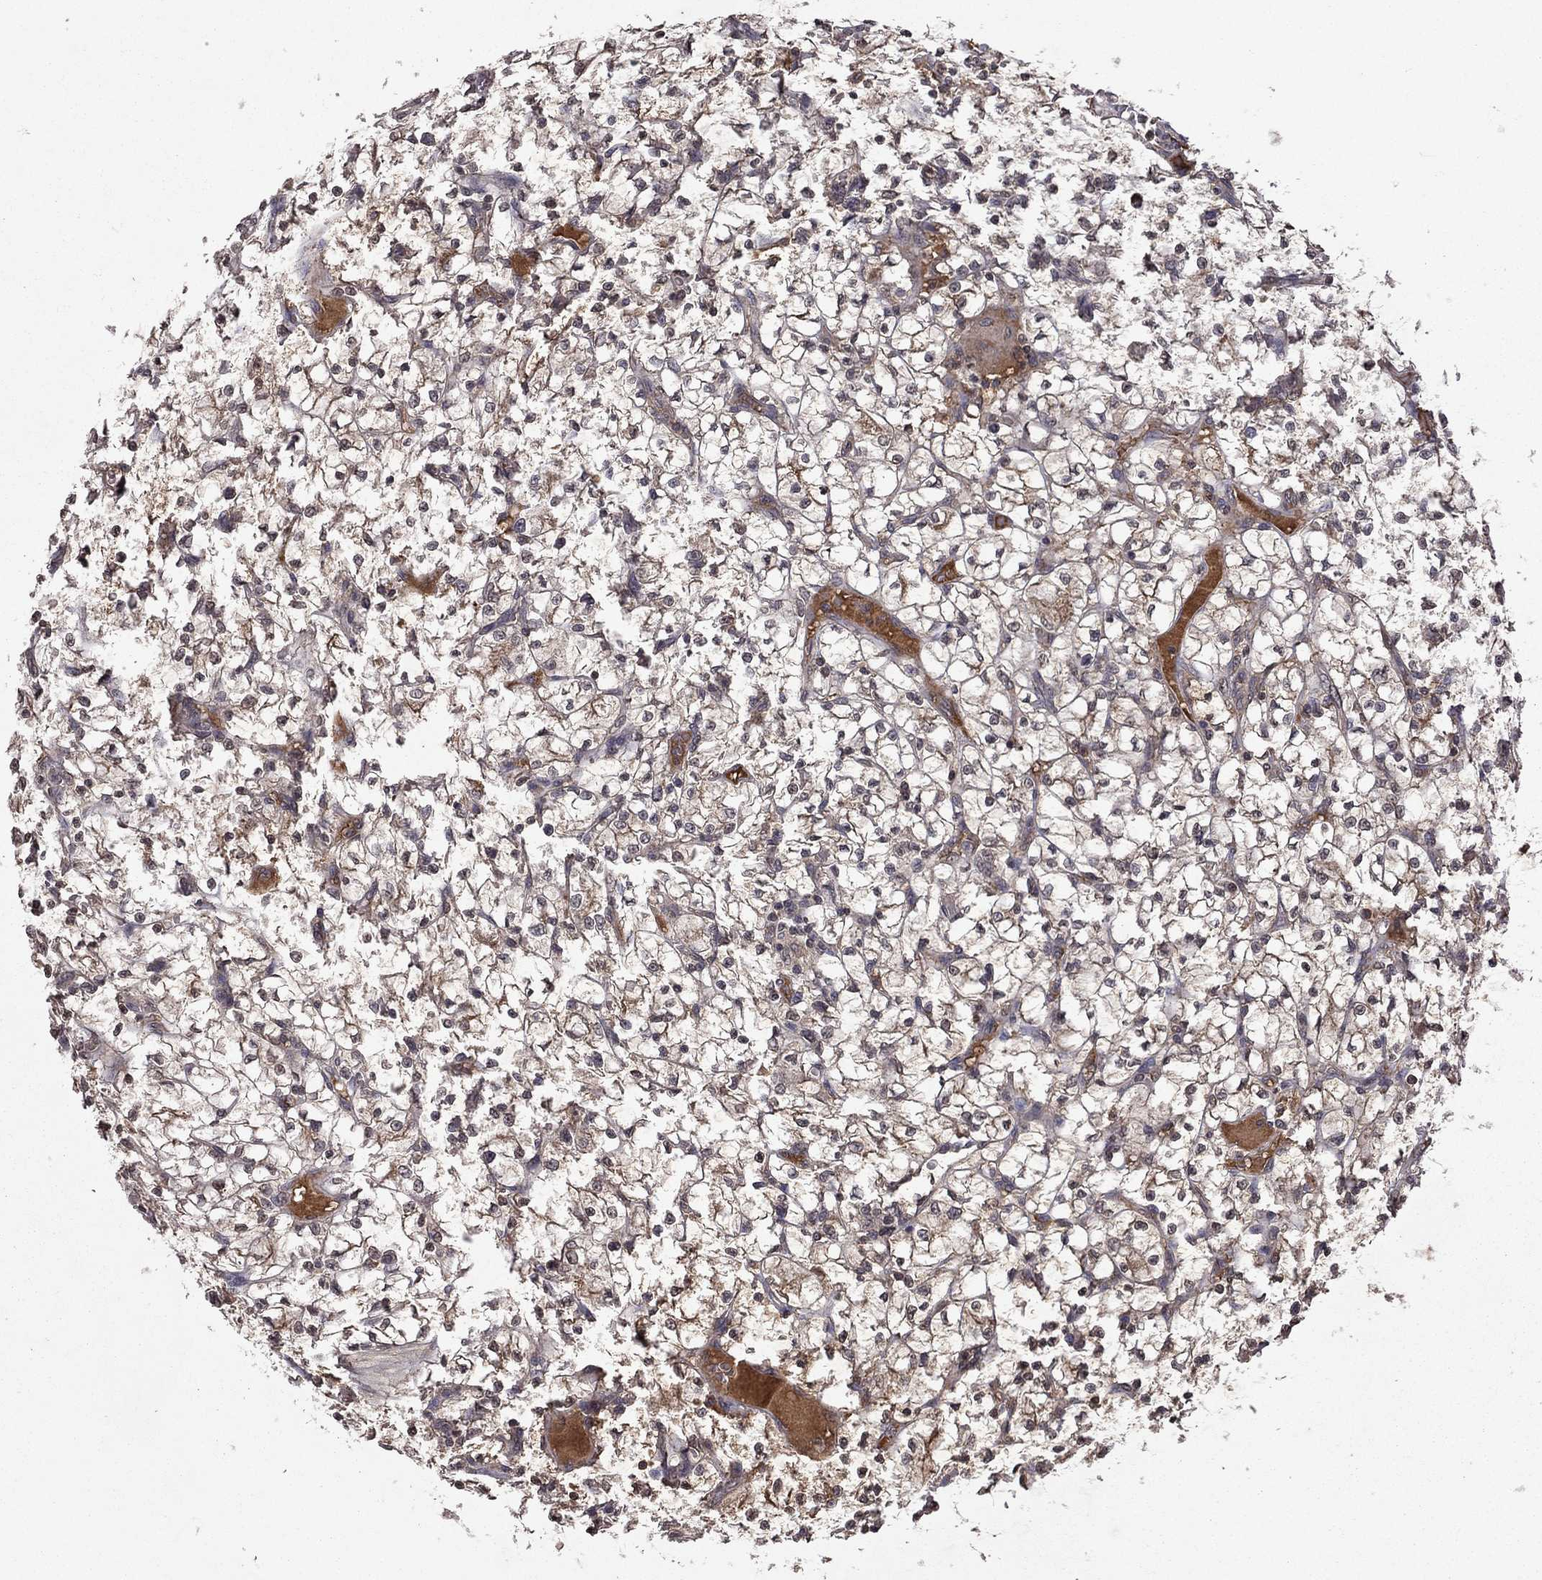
{"staining": {"intensity": "negative", "quantity": "none", "location": "none"}, "tissue": "renal cancer", "cell_type": "Tumor cells", "image_type": "cancer", "snomed": [{"axis": "morphology", "description": "Adenocarcinoma, NOS"}, {"axis": "topography", "description": "Kidney"}], "caption": "There is no significant expression in tumor cells of adenocarcinoma (renal). (DAB (3,3'-diaminobenzidine) immunohistochemistry (IHC) with hematoxylin counter stain).", "gene": "NLGN1", "patient": {"sex": "female", "age": 64}}